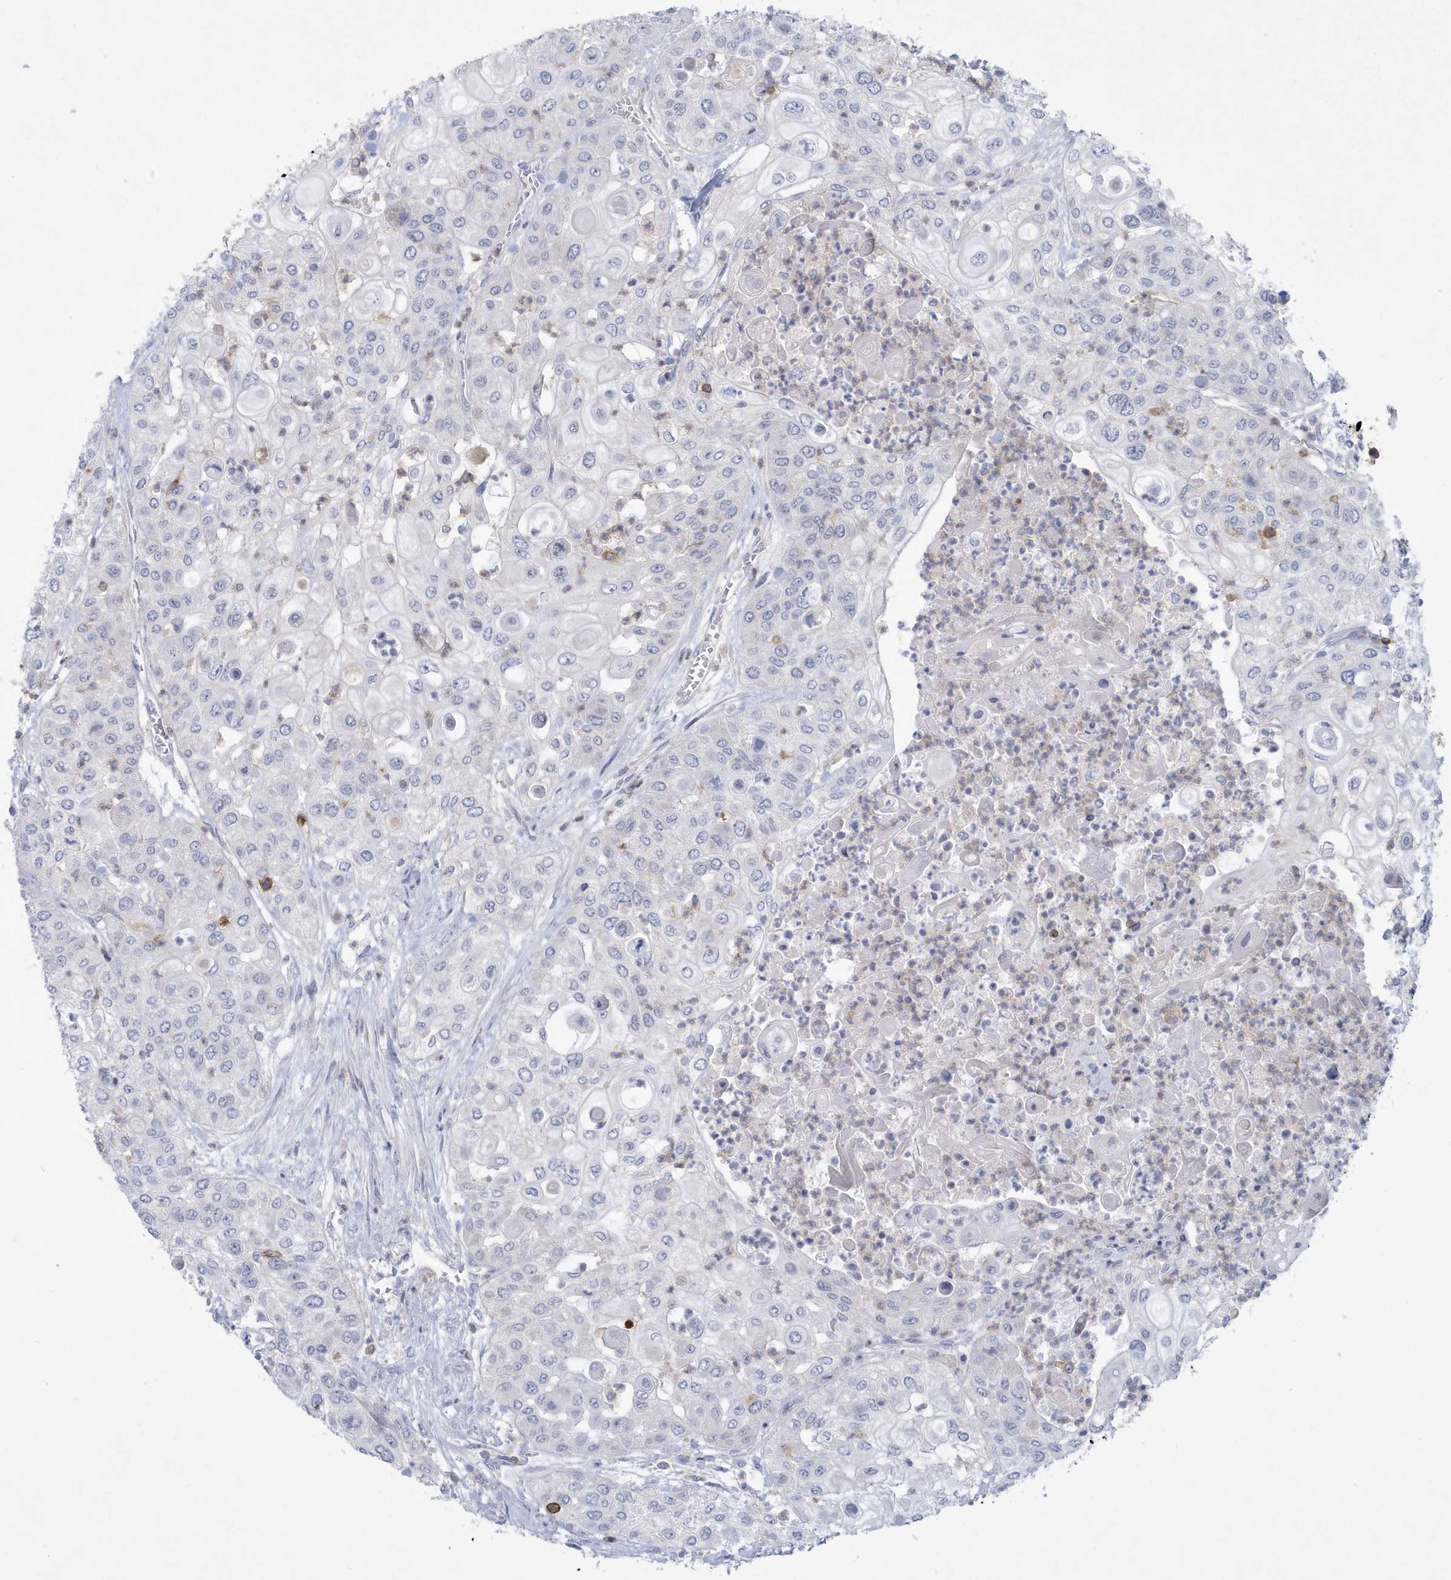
{"staining": {"intensity": "negative", "quantity": "none", "location": "none"}, "tissue": "urothelial cancer", "cell_type": "Tumor cells", "image_type": "cancer", "snomed": [{"axis": "morphology", "description": "Urothelial carcinoma, High grade"}, {"axis": "topography", "description": "Urinary bladder"}], "caption": "DAB immunohistochemical staining of urothelial carcinoma (high-grade) demonstrates no significant staining in tumor cells.", "gene": "PSD4", "patient": {"sex": "female", "age": 79}}